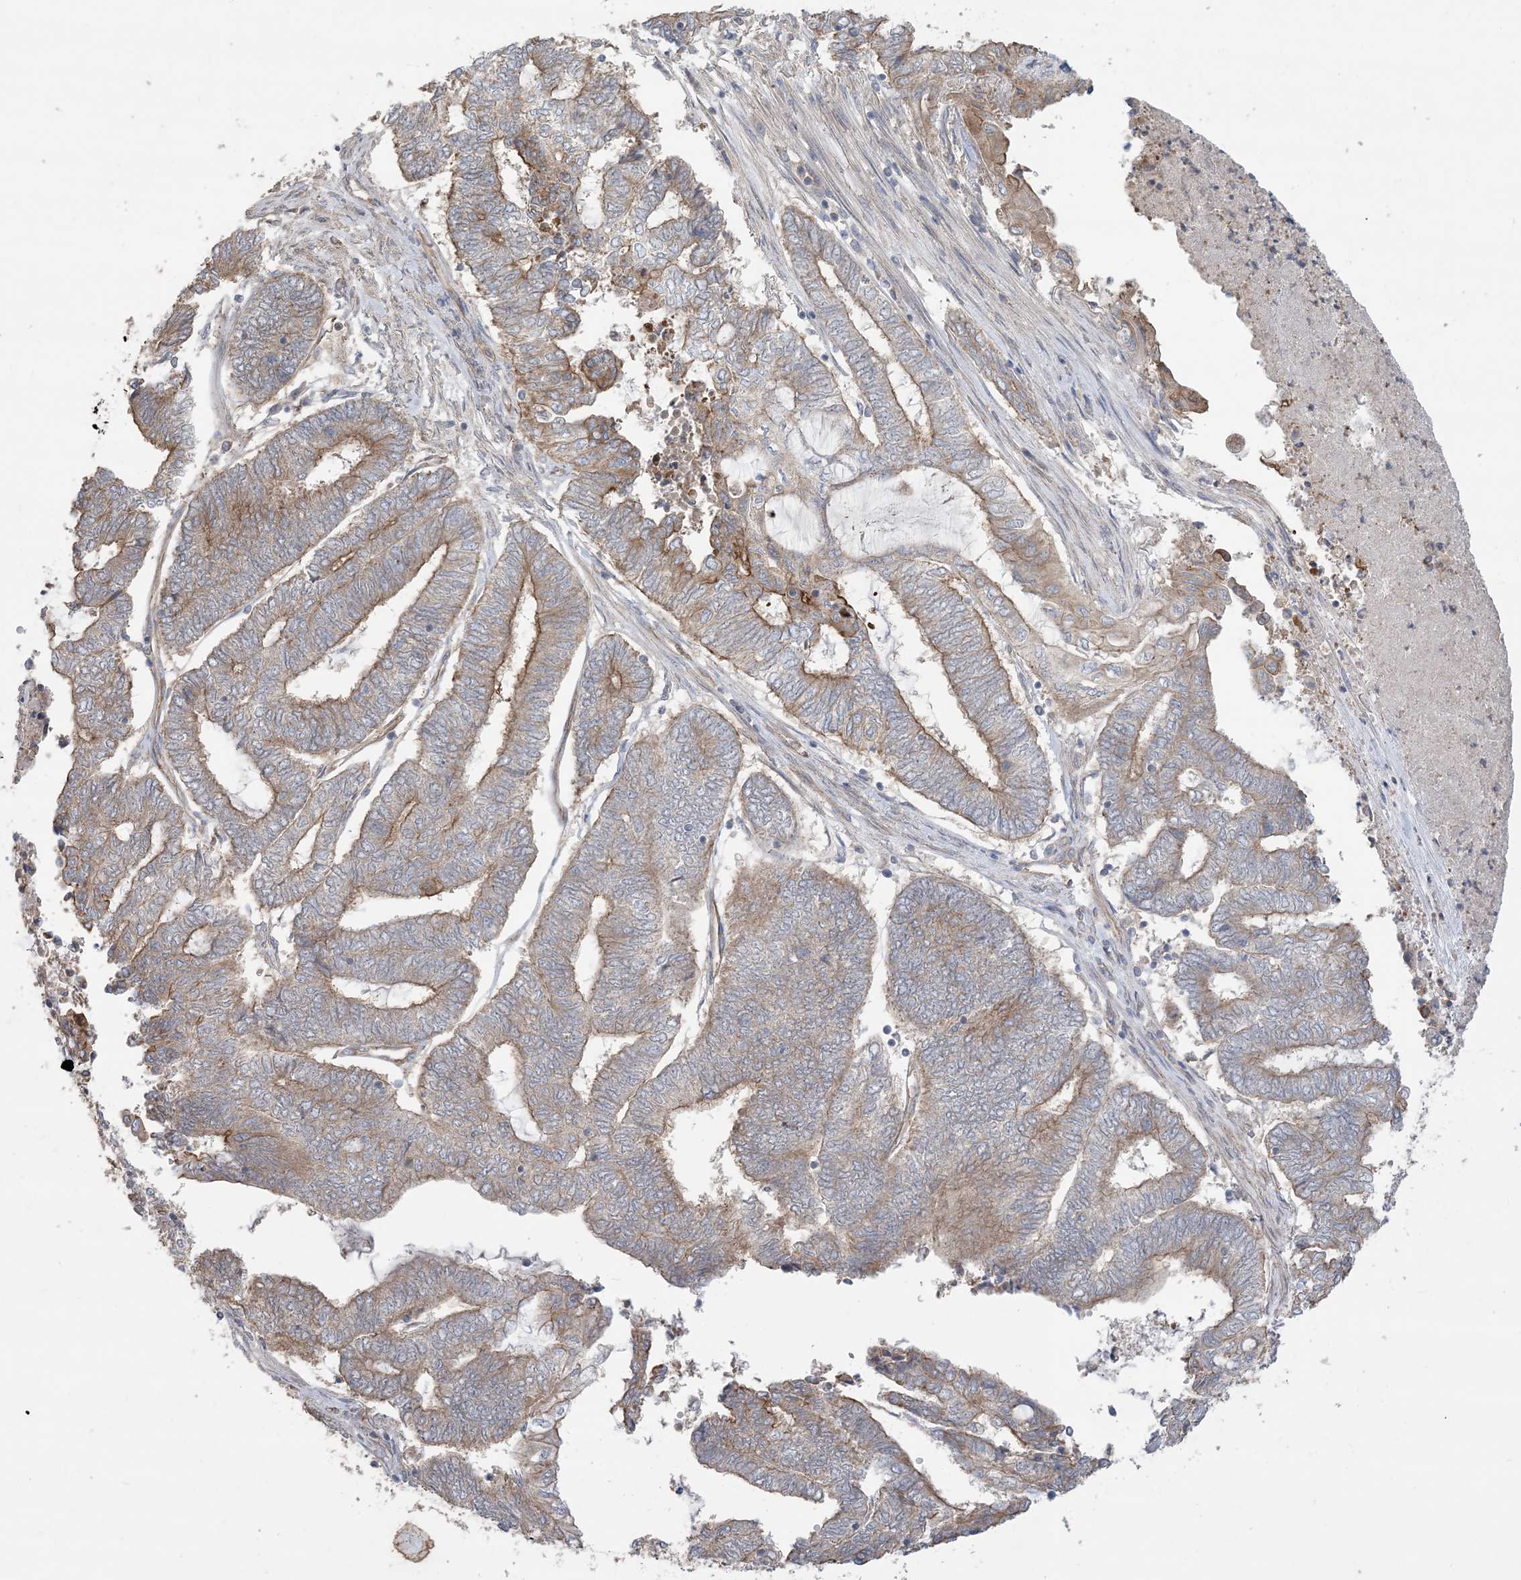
{"staining": {"intensity": "moderate", "quantity": "25%-75%", "location": "cytoplasmic/membranous"}, "tissue": "endometrial cancer", "cell_type": "Tumor cells", "image_type": "cancer", "snomed": [{"axis": "morphology", "description": "Adenocarcinoma, NOS"}, {"axis": "topography", "description": "Uterus"}, {"axis": "topography", "description": "Endometrium"}], "caption": "Moderate cytoplasmic/membranous protein staining is seen in about 25%-75% of tumor cells in endometrial cancer (adenocarcinoma).", "gene": "CCNY", "patient": {"sex": "female", "age": 70}}